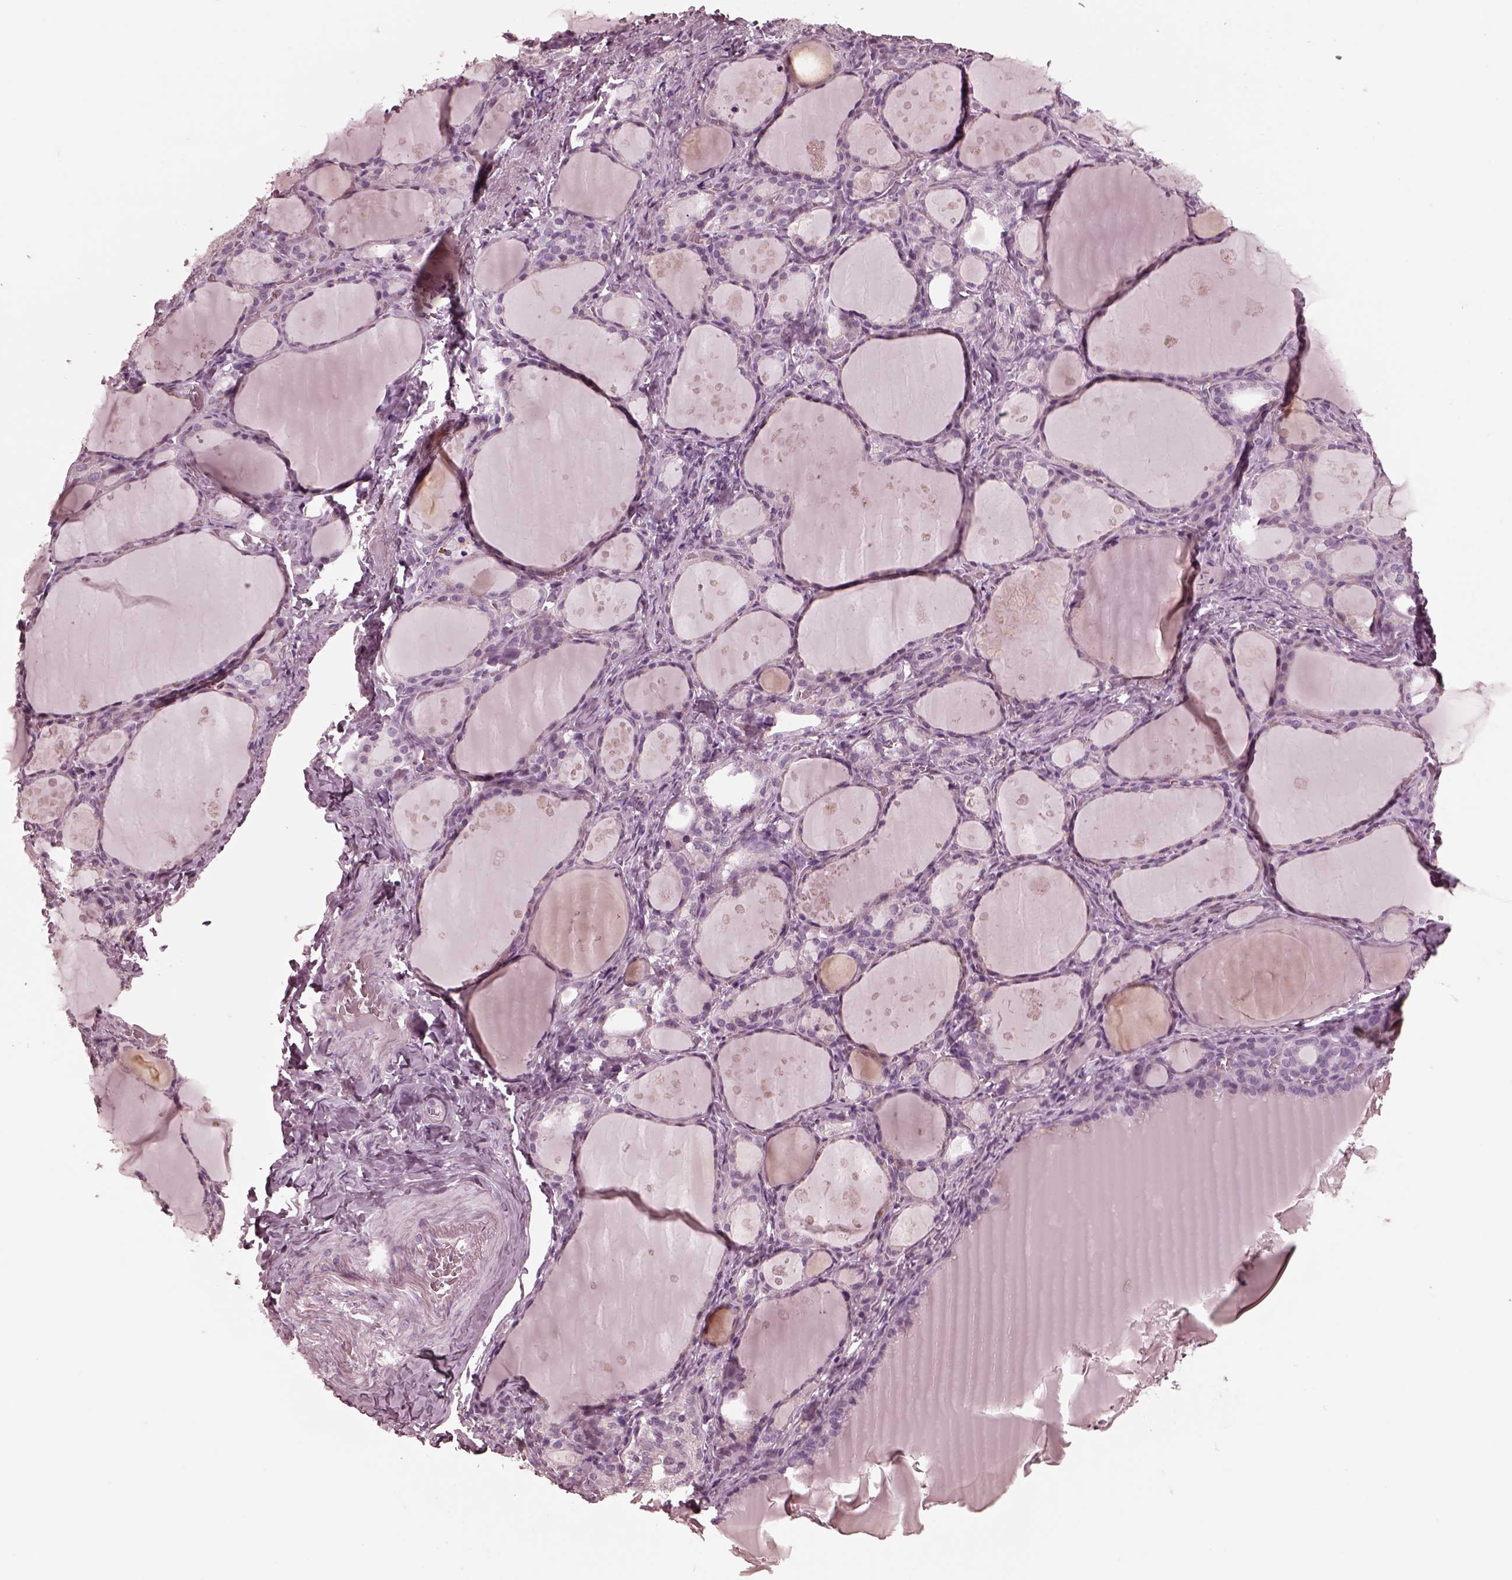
{"staining": {"intensity": "negative", "quantity": "none", "location": "none"}, "tissue": "thyroid gland", "cell_type": "Glandular cells", "image_type": "normal", "snomed": [{"axis": "morphology", "description": "Normal tissue, NOS"}, {"axis": "topography", "description": "Thyroid gland"}], "caption": "Glandular cells are negative for protein expression in normal human thyroid gland. (Immunohistochemistry (ihc), brightfield microscopy, high magnification).", "gene": "CGA", "patient": {"sex": "male", "age": 68}}